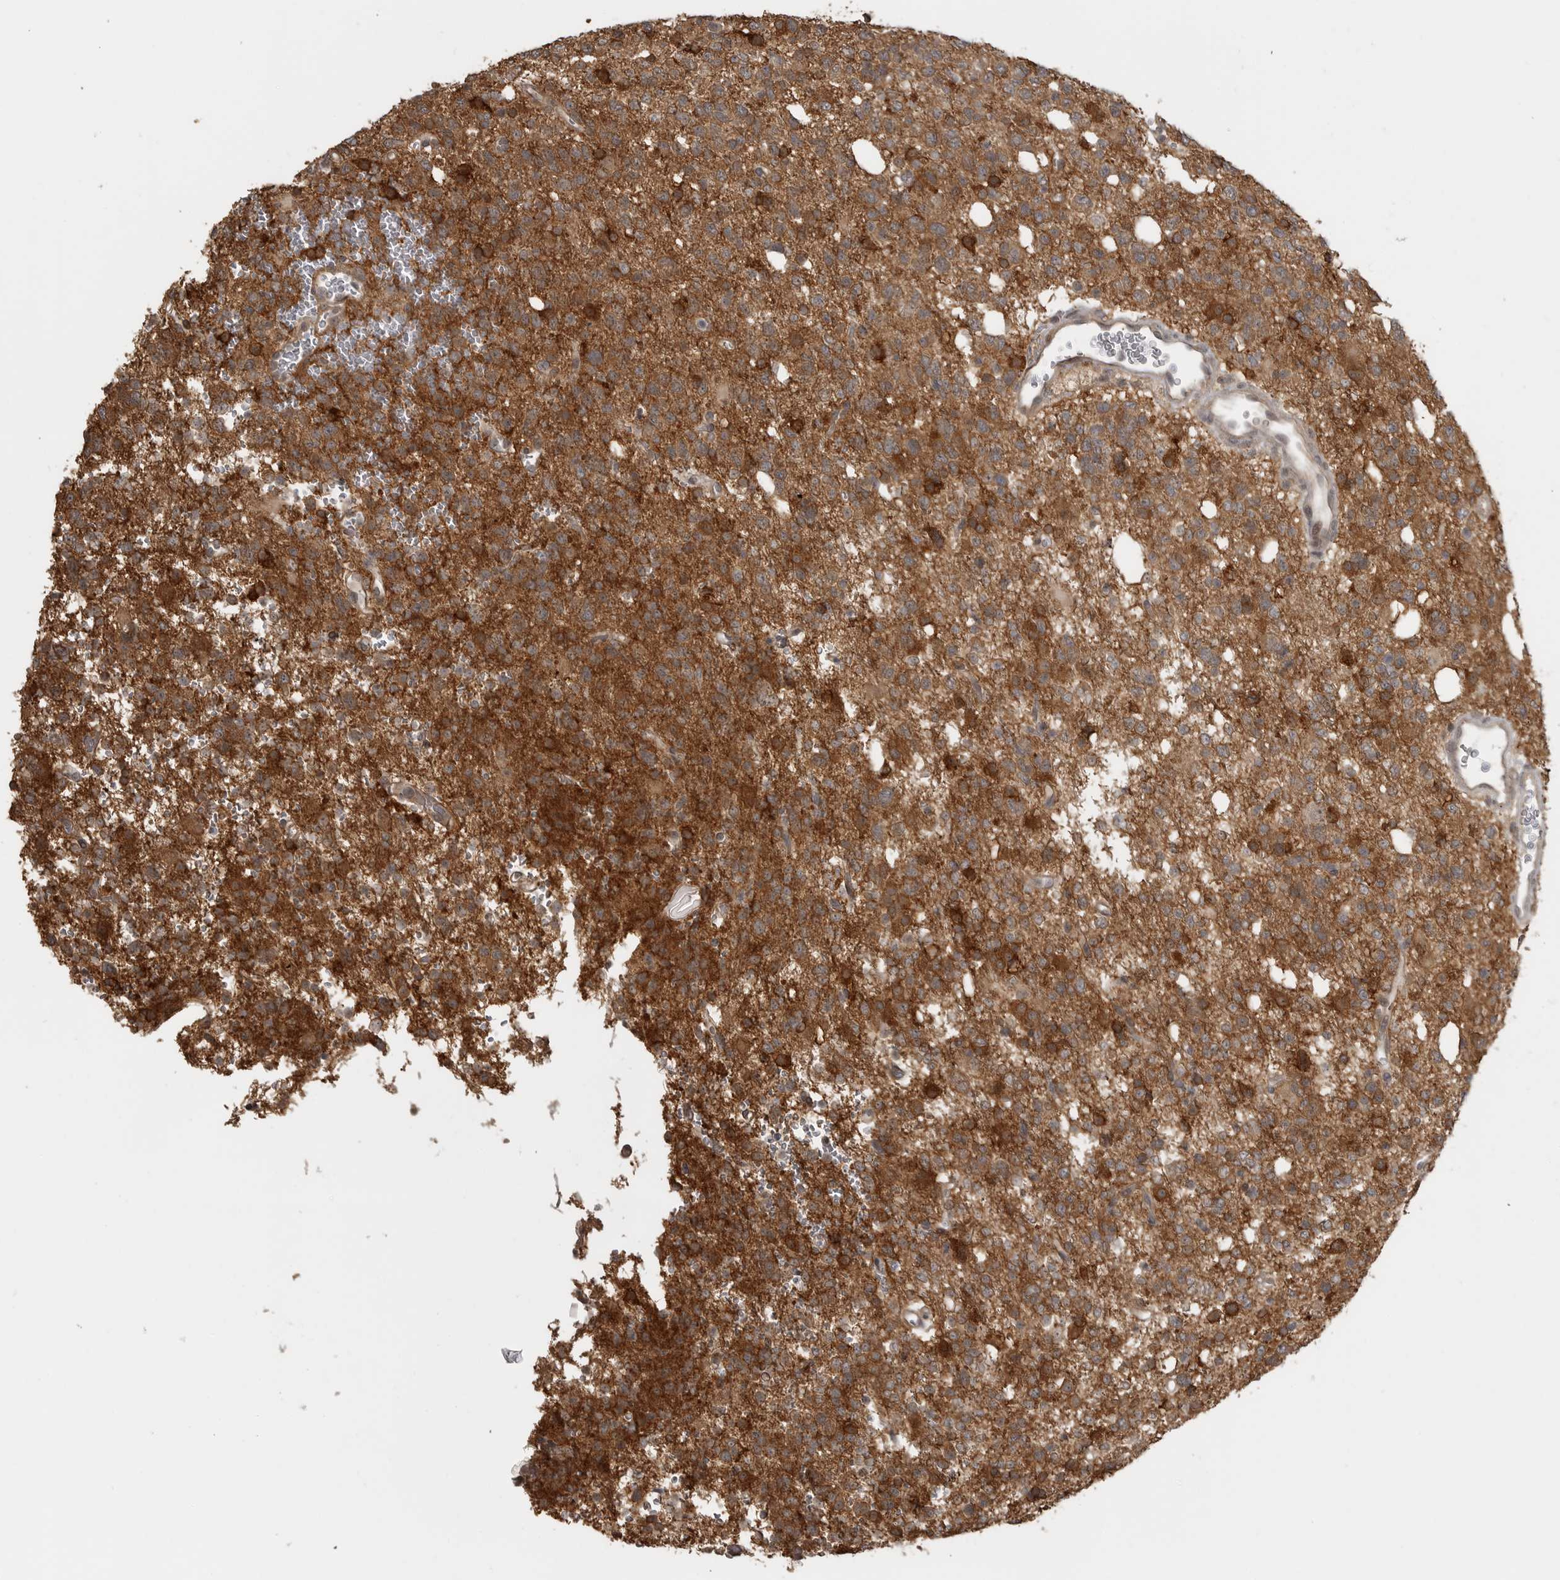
{"staining": {"intensity": "strong", "quantity": "25%-75%", "location": "cytoplasmic/membranous"}, "tissue": "glioma", "cell_type": "Tumor cells", "image_type": "cancer", "snomed": [{"axis": "morphology", "description": "Glioma, malignant, High grade"}, {"axis": "topography", "description": "Brain"}], "caption": "Protein expression analysis of human glioma reveals strong cytoplasmic/membranous expression in approximately 25%-75% of tumor cells. Using DAB (3,3'-diaminobenzidine) (brown) and hematoxylin (blue) stains, captured at high magnification using brightfield microscopy.", "gene": "LLGL1", "patient": {"sex": "female", "age": 62}}